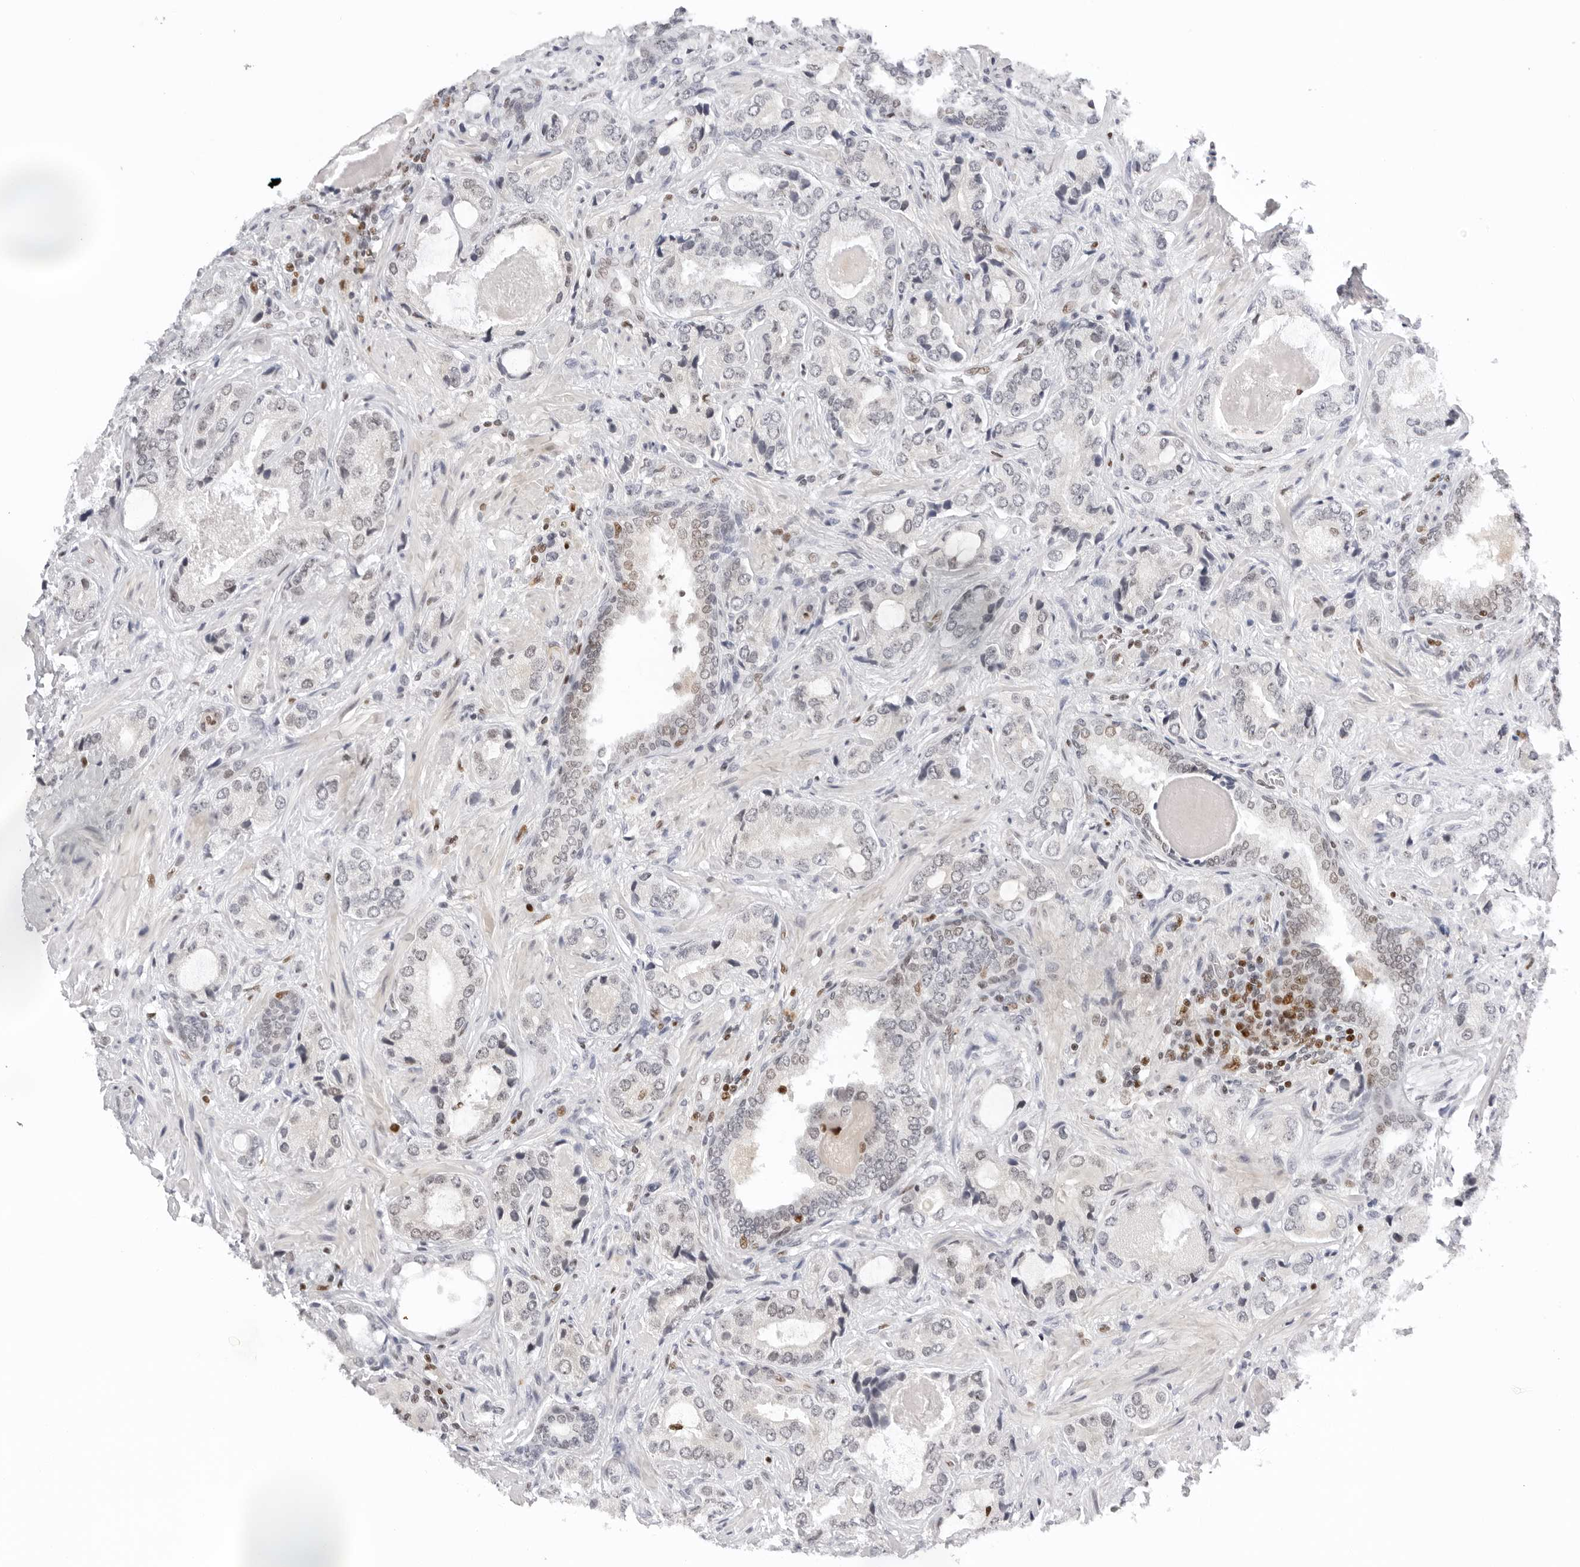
{"staining": {"intensity": "weak", "quantity": "<25%", "location": "nuclear"}, "tissue": "prostate cancer", "cell_type": "Tumor cells", "image_type": "cancer", "snomed": [{"axis": "morphology", "description": "Normal tissue, NOS"}, {"axis": "morphology", "description": "Adenocarcinoma, High grade"}, {"axis": "topography", "description": "Prostate"}, {"axis": "topography", "description": "Peripheral nerve tissue"}], "caption": "There is no significant expression in tumor cells of prostate cancer. (DAB (3,3'-diaminobenzidine) IHC visualized using brightfield microscopy, high magnification).", "gene": "OGG1", "patient": {"sex": "male", "age": 59}}